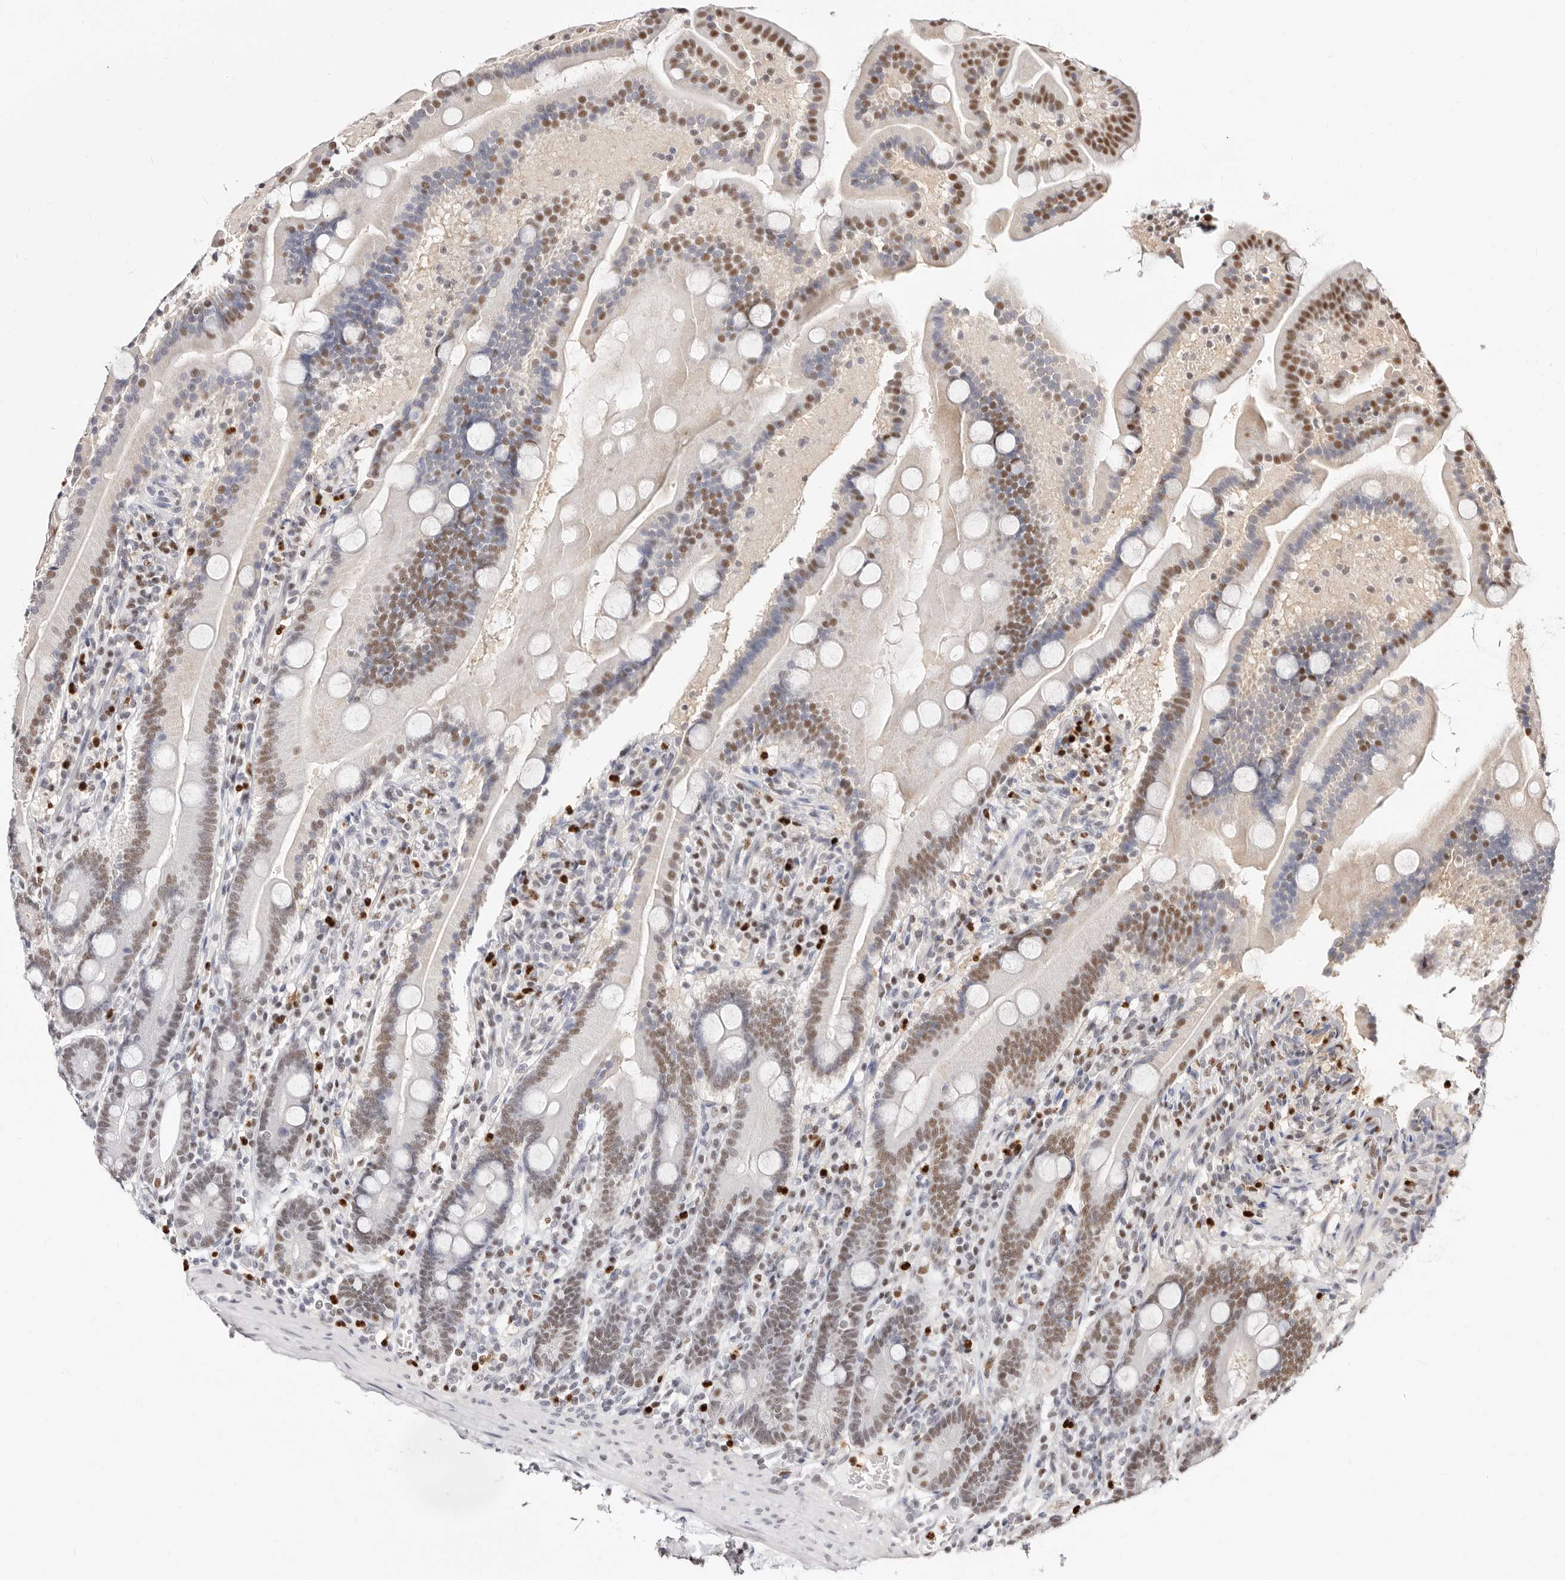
{"staining": {"intensity": "moderate", "quantity": ">75%", "location": "nuclear"}, "tissue": "duodenum", "cell_type": "Glandular cells", "image_type": "normal", "snomed": [{"axis": "morphology", "description": "Normal tissue, NOS"}, {"axis": "topography", "description": "Duodenum"}], "caption": "A brown stain shows moderate nuclear expression of a protein in glandular cells of benign human duodenum.", "gene": "TKT", "patient": {"sex": "male", "age": 55}}